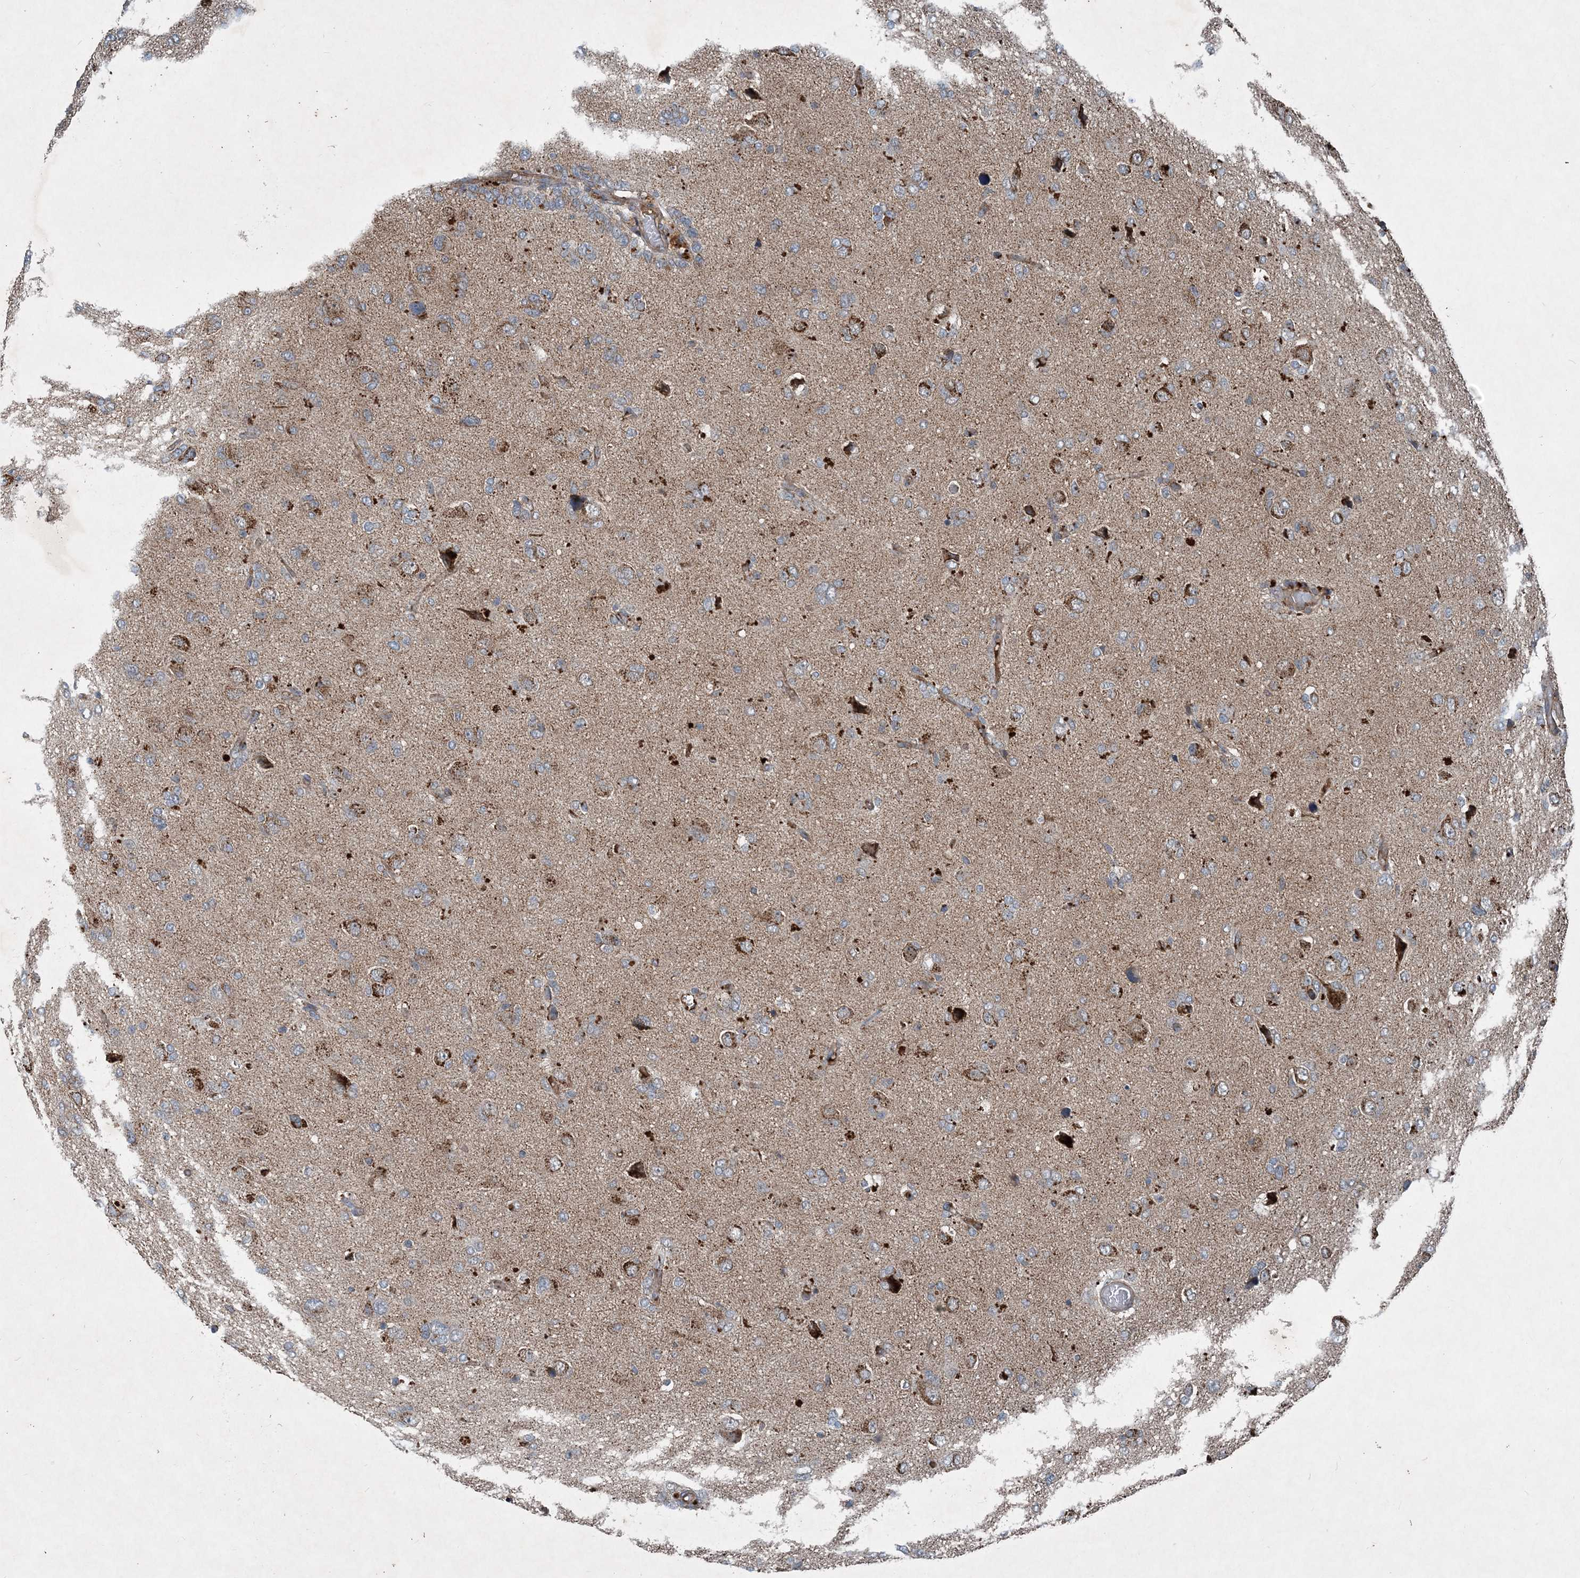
{"staining": {"intensity": "moderate", "quantity": "<25%", "location": "cytoplasmic/membranous"}, "tissue": "glioma", "cell_type": "Tumor cells", "image_type": "cancer", "snomed": [{"axis": "morphology", "description": "Glioma, malignant, High grade"}, {"axis": "topography", "description": "Brain"}], "caption": "An IHC histopathology image of tumor tissue is shown. Protein staining in brown highlights moderate cytoplasmic/membranous positivity in glioma within tumor cells.", "gene": "NDUFA2", "patient": {"sex": "female", "age": 59}}